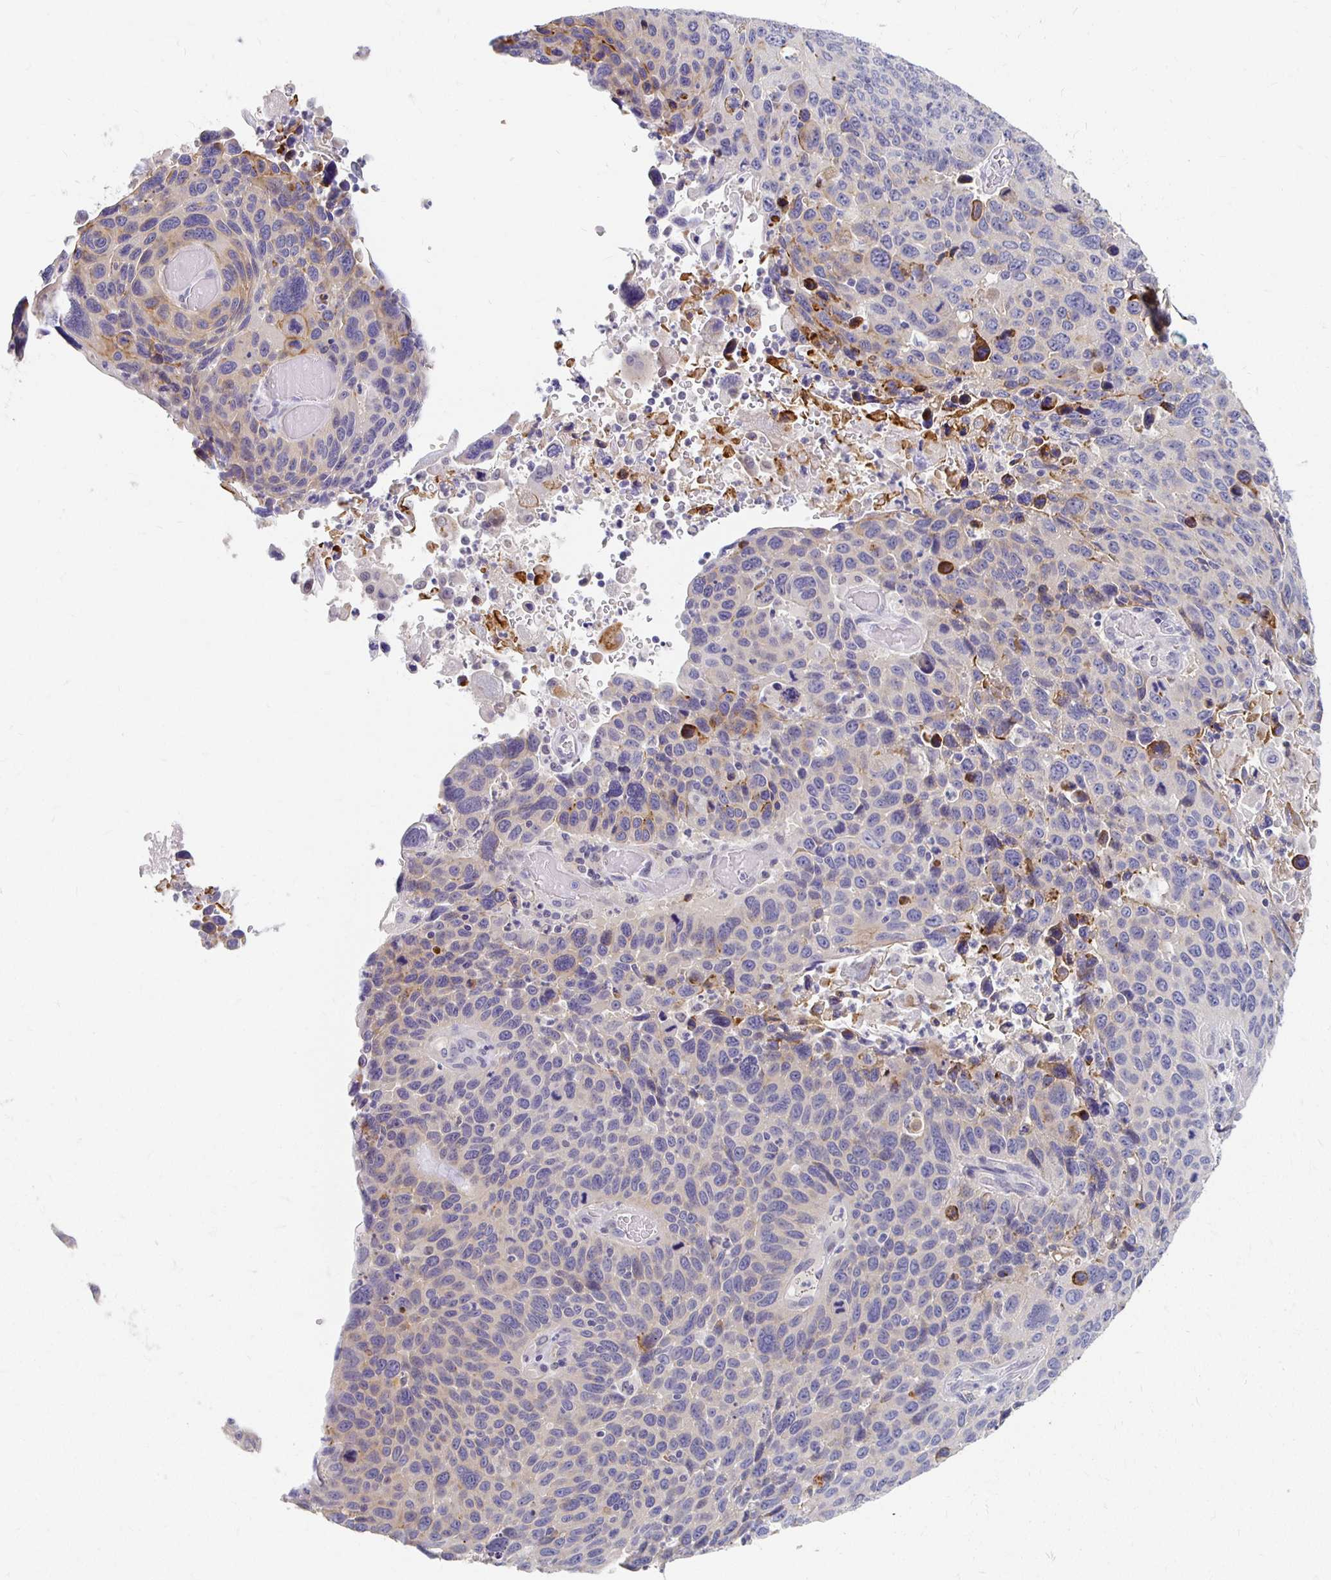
{"staining": {"intensity": "moderate", "quantity": "<25%", "location": "cytoplasmic/membranous"}, "tissue": "lung cancer", "cell_type": "Tumor cells", "image_type": "cancer", "snomed": [{"axis": "morphology", "description": "Squamous cell carcinoma, NOS"}, {"axis": "topography", "description": "Lung"}], "caption": "Lung cancer was stained to show a protein in brown. There is low levels of moderate cytoplasmic/membranous positivity in about <25% of tumor cells.", "gene": "FKRP", "patient": {"sex": "male", "age": 68}}